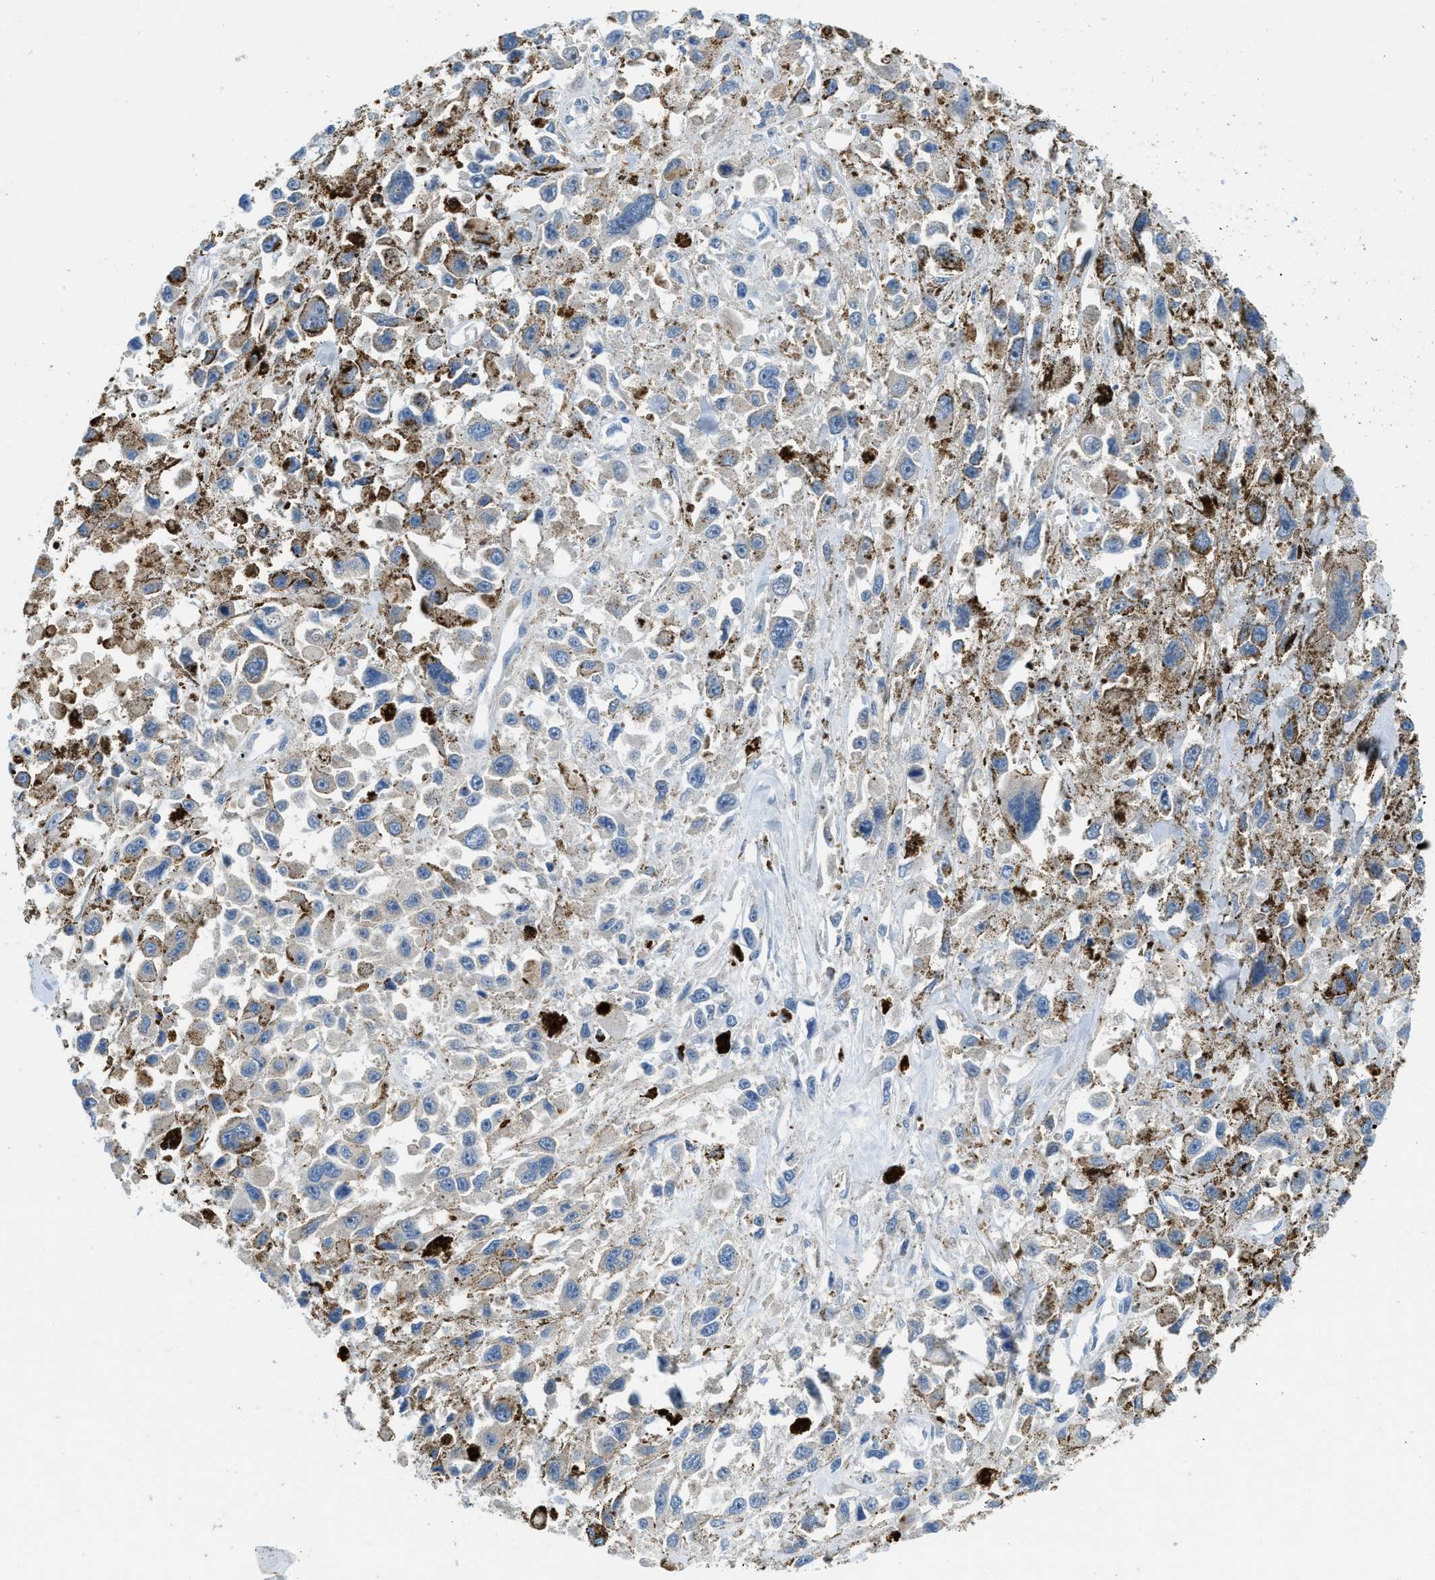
{"staining": {"intensity": "weak", "quantity": "<25%", "location": "cytoplasmic/membranous"}, "tissue": "melanoma", "cell_type": "Tumor cells", "image_type": "cancer", "snomed": [{"axis": "morphology", "description": "Malignant melanoma, Metastatic site"}, {"axis": "topography", "description": "Lymph node"}], "caption": "Immunohistochemical staining of human malignant melanoma (metastatic site) displays no significant staining in tumor cells.", "gene": "RIPK2", "patient": {"sex": "male", "age": 59}}